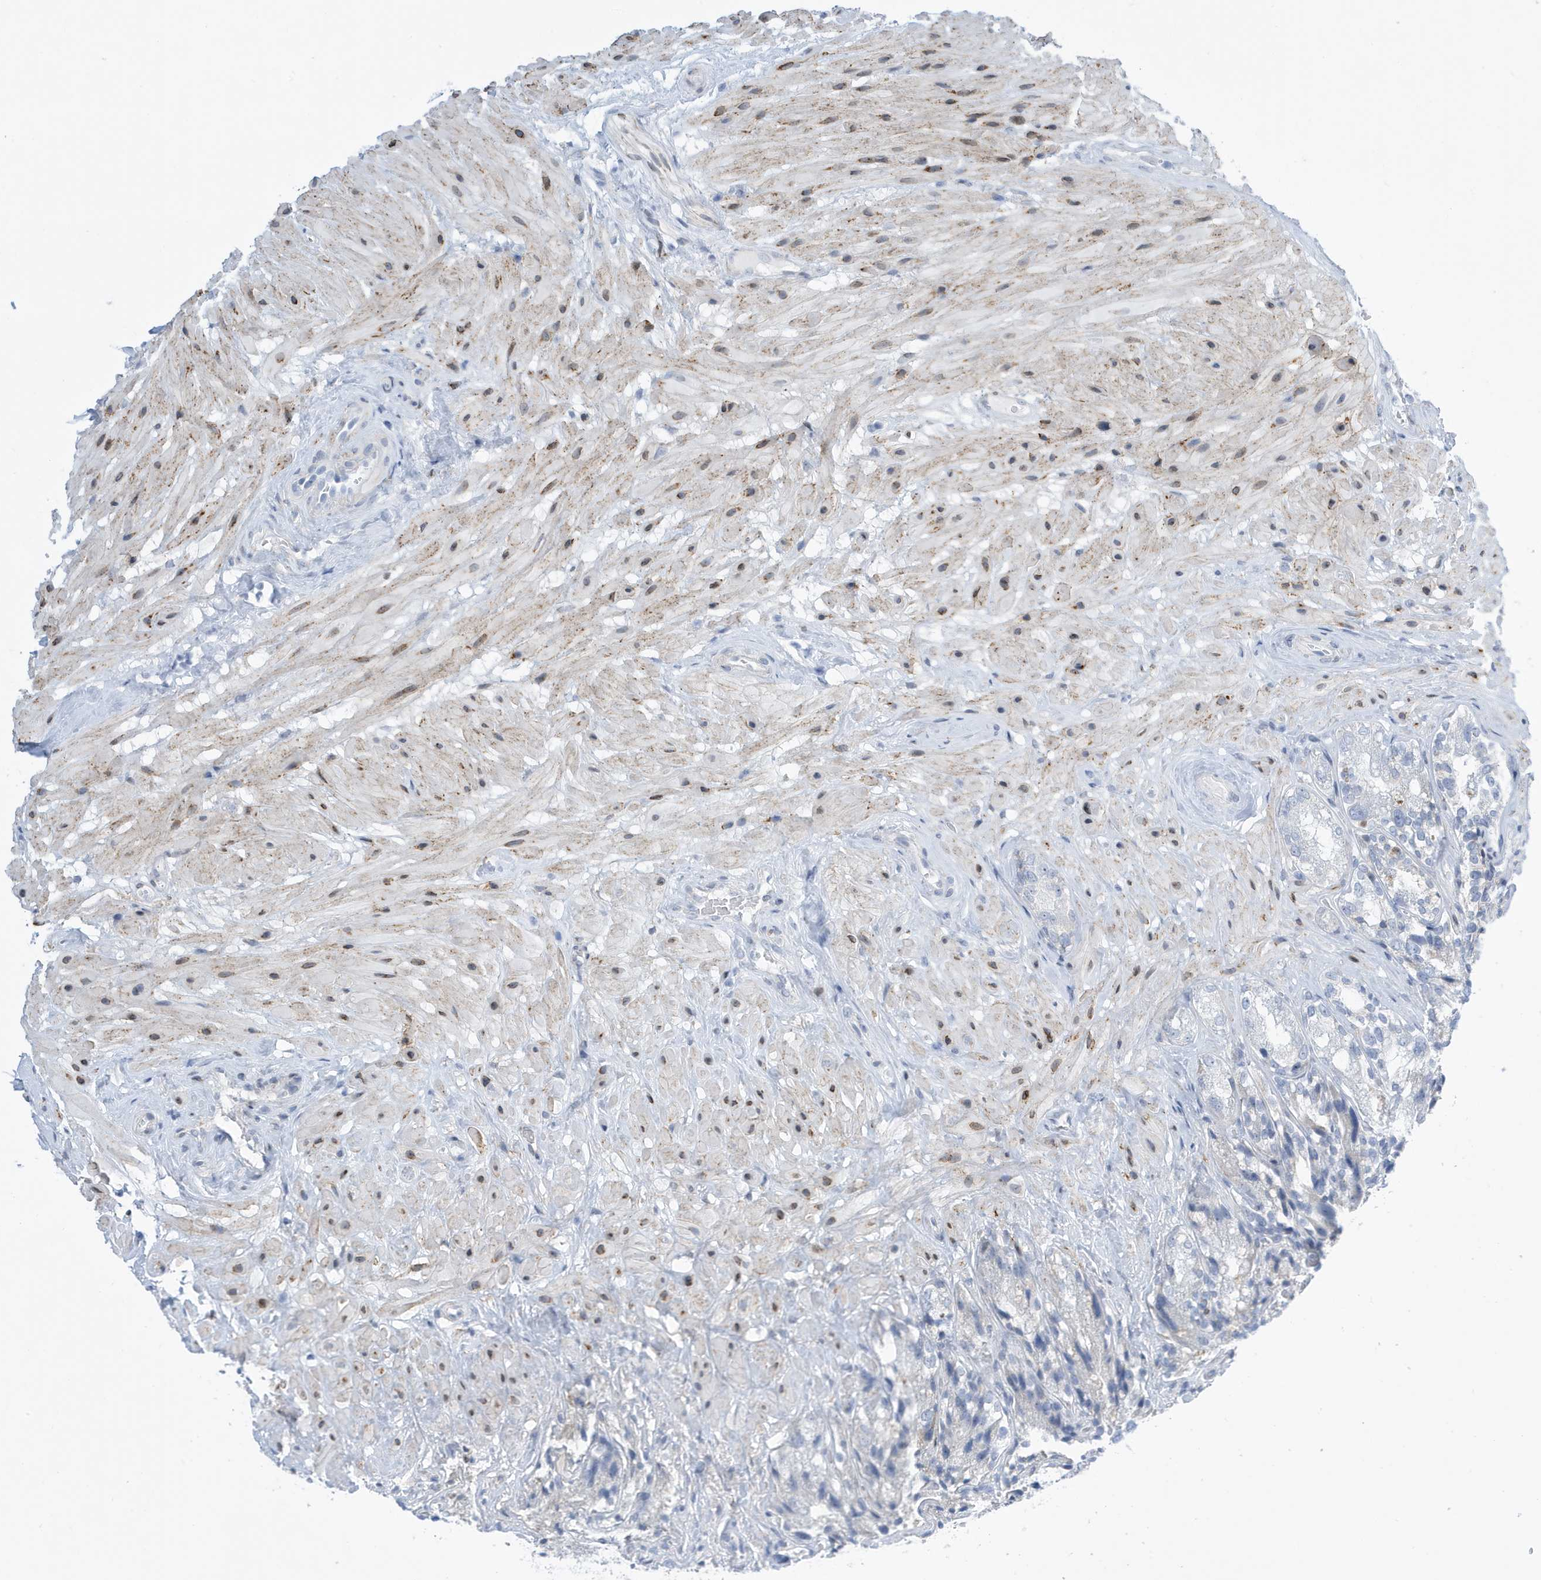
{"staining": {"intensity": "negative", "quantity": "none", "location": "none"}, "tissue": "seminal vesicle", "cell_type": "Glandular cells", "image_type": "normal", "snomed": [{"axis": "morphology", "description": "Normal tissue, NOS"}, {"axis": "topography", "description": "Seminal veicle"}, {"axis": "topography", "description": "Peripheral nerve tissue"}], "caption": "IHC image of unremarkable seminal vesicle: human seminal vesicle stained with DAB exhibits no significant protein staining in glandular cells.", "gene": "SEMA3F", "patient": {"sex": "male", "age": 63}}